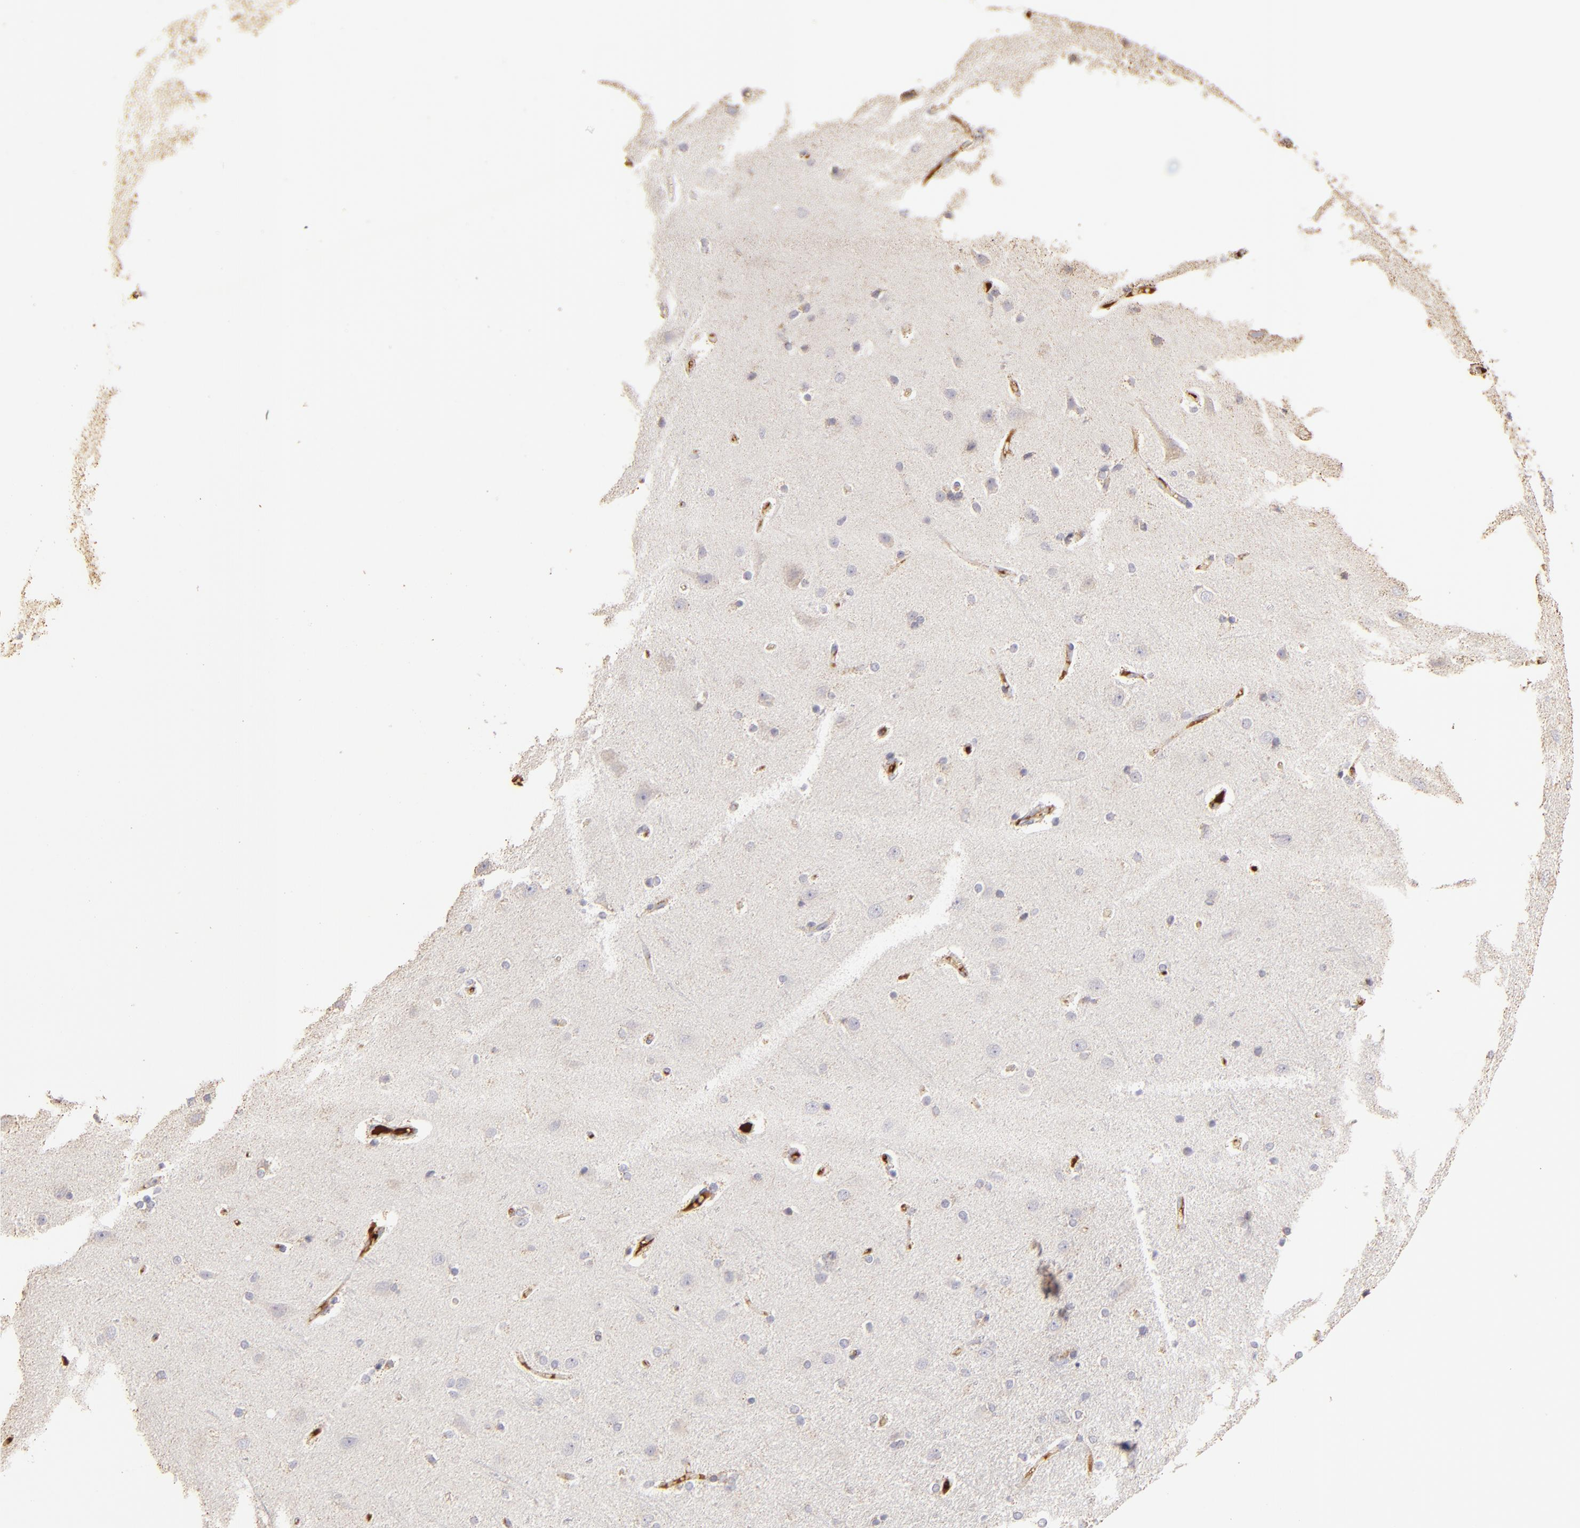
{"staining": {"intensity": "strong", "quantity": "25%-75%", "location": "cytoplasmic/membranous"}, "tissue": "cerebral cortex", "cell_type": "Endothelial cells", "image_type": "normal", "snomed": [{"axis": "morphology", "description": "Normal tissue, NOS"}, {"axis": "topography", "description": "Cerebral cortex"}], "caption": "A high amount of strong cytoplasmic/membranous expression is seen in approximately 25%-75% of endothelial cells in unremarkable cerebral cortex.", "gene": "CFB", "patient": {"sex": "female", "age": 54}}